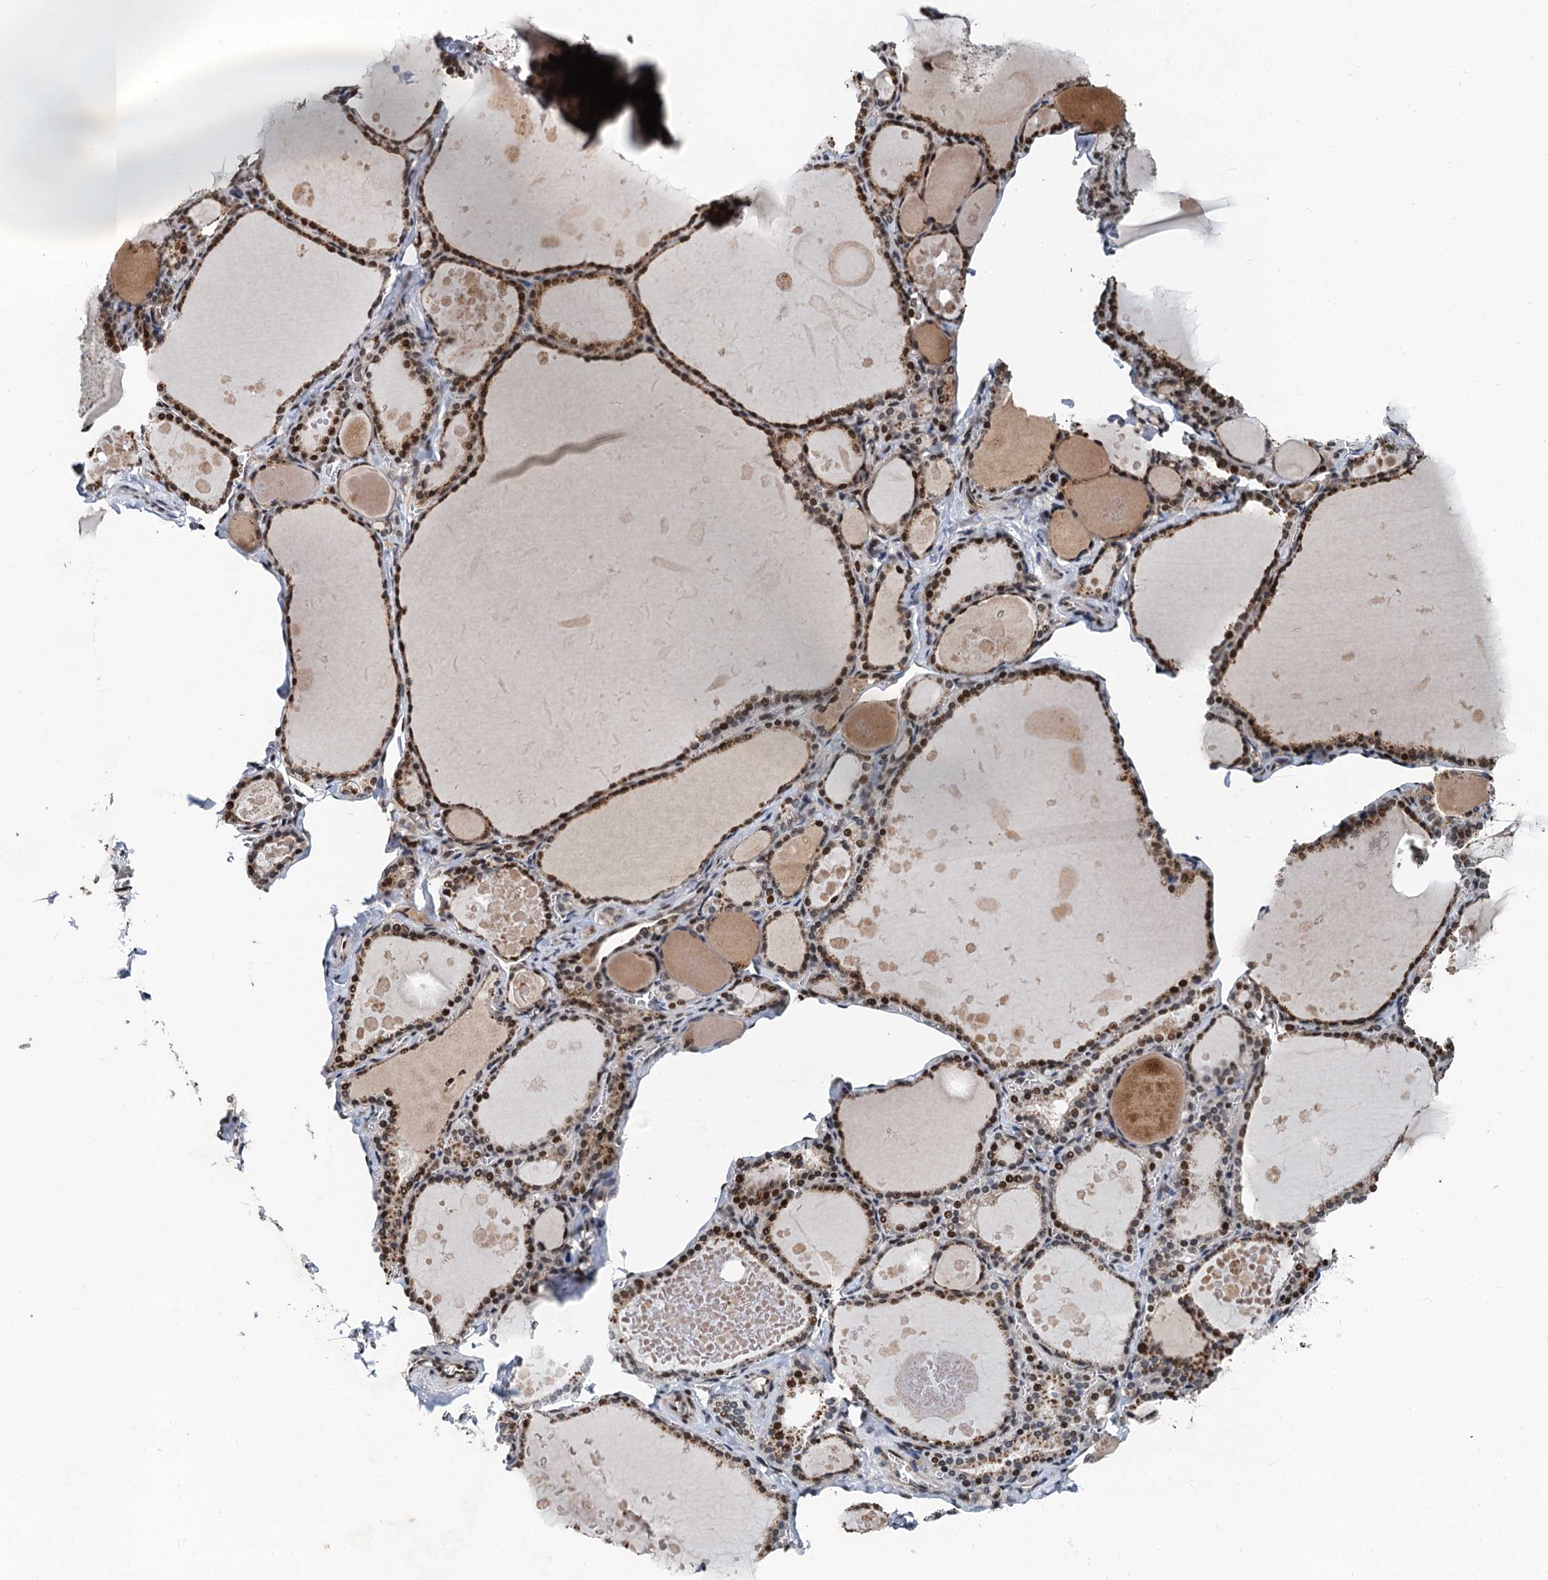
{"staining": {"intensity": "moderate", "quantity": ">75%", "location": "nuclear"}, "tissue": "thyroid gland", "cell_type": "Glandular cells", "image_type": "normal", "snomed": [{"axis": "morphology", "description": "Normal tissue, NOS"}, {"axis": "topography", "description": "Thyroid gland"}], "caption": "Unremarkable thyroid gland displays moderate nuclear positivity in about >75% of glandular cells, visualized by immunohistochemistry.", "gene": "FAM217B", "patient": {"sex": "male", "age": 56}}